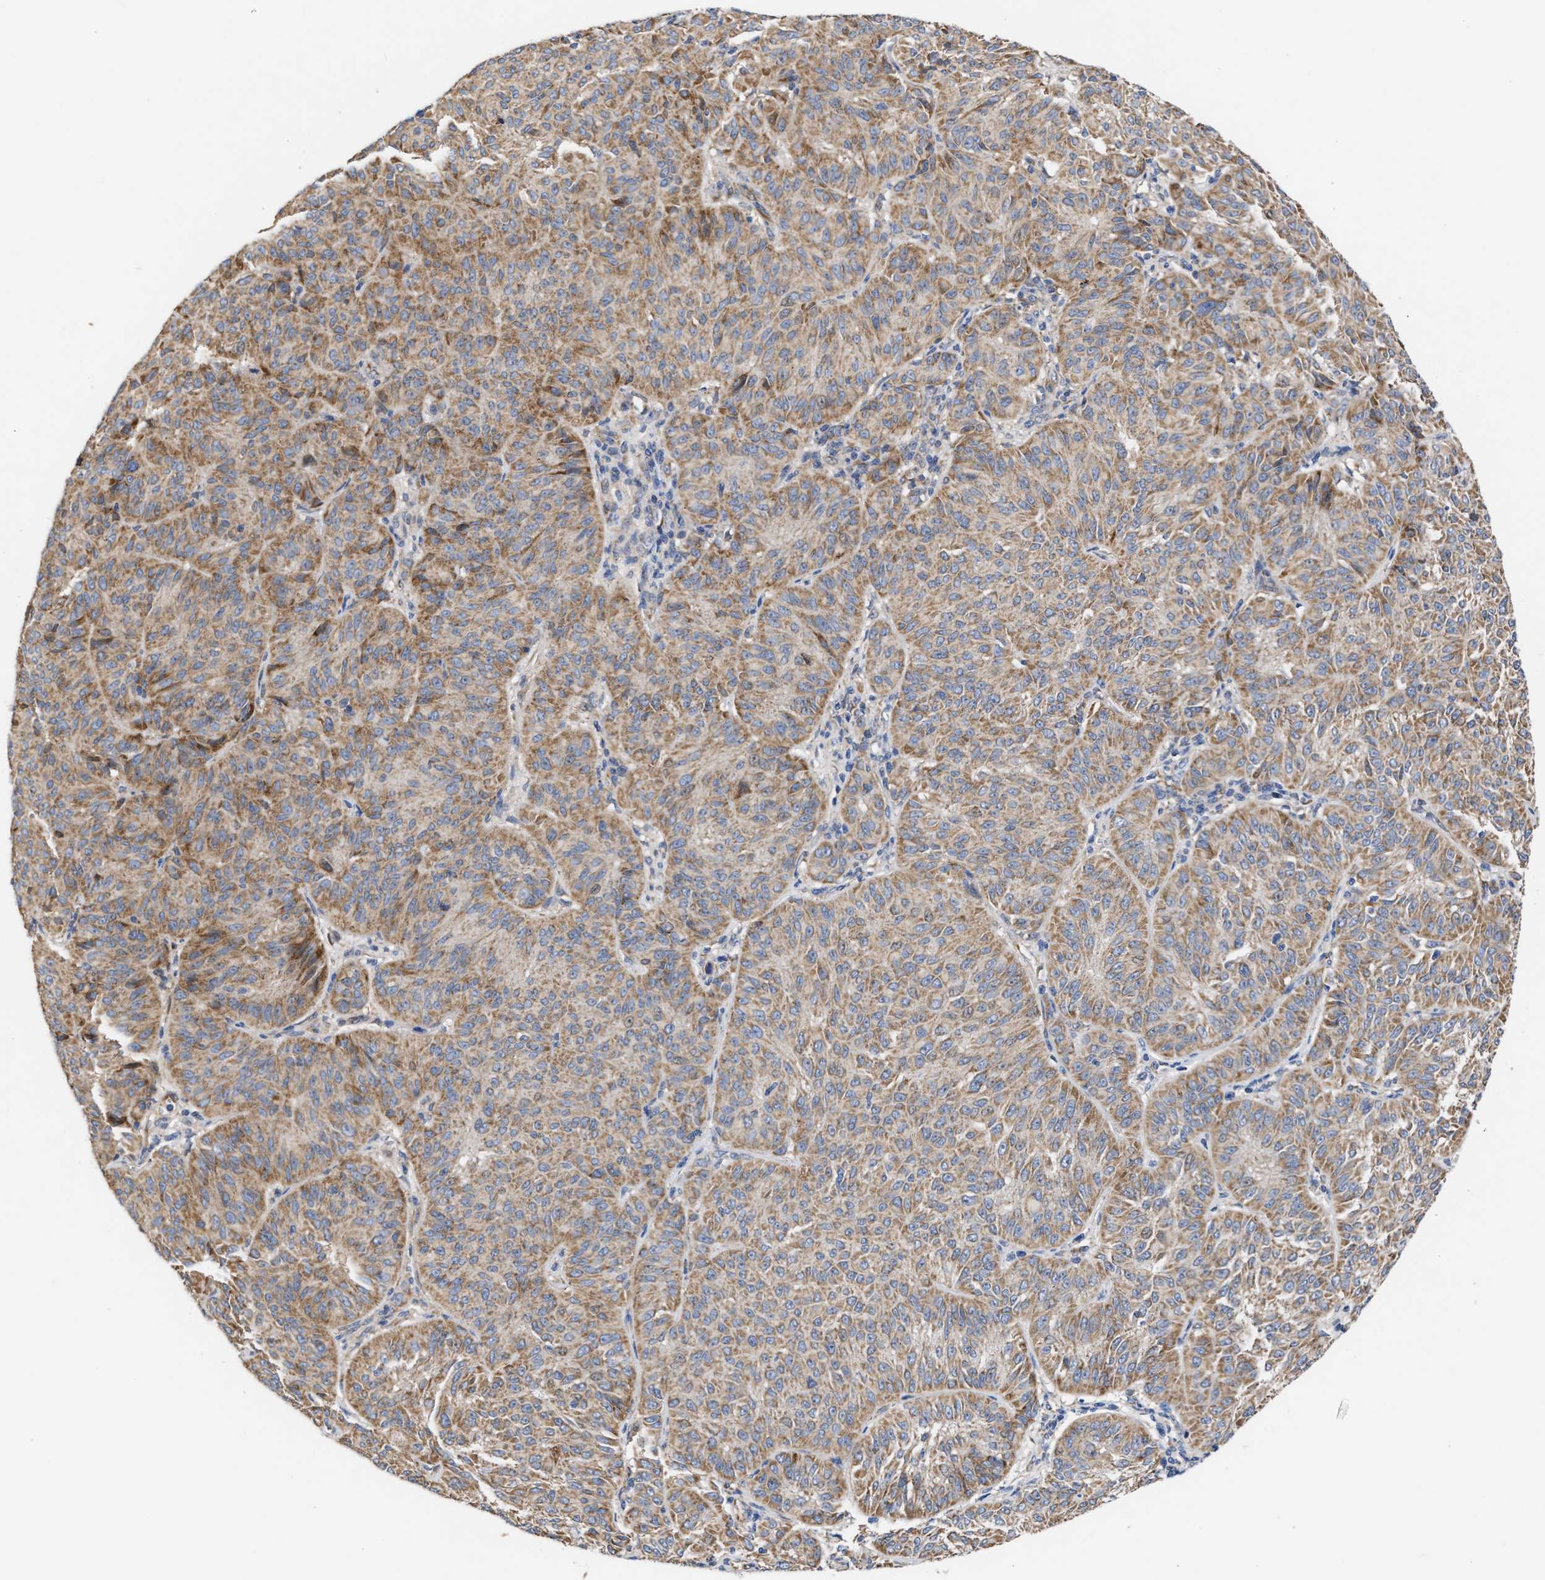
{"staining": {"intensity": "moderate", "quantity": "25%-75%", "location": "cytoplasmic/membranous"}, "tissue": "melanoma", "cell_type": "Tumor cells", "image_type": "cancer", "snomed": [{"axis": "morphology", "description": "Malignant melanoma, NOS"}, {"axis": "topography", "description": "Skin"}], "caption": "Protein analysis of malignant melanoma tissue exhibits moderate cytoplasmic/membranous positivity in approximately 25%-75% of tumor cells. The staining is performed using DAB brown chromogen to label protein expression. The nuclei are counter-stained blue using hematoxylin.", "gene": "MALSU1", "patient": {"sex": "female", "age": 72}}